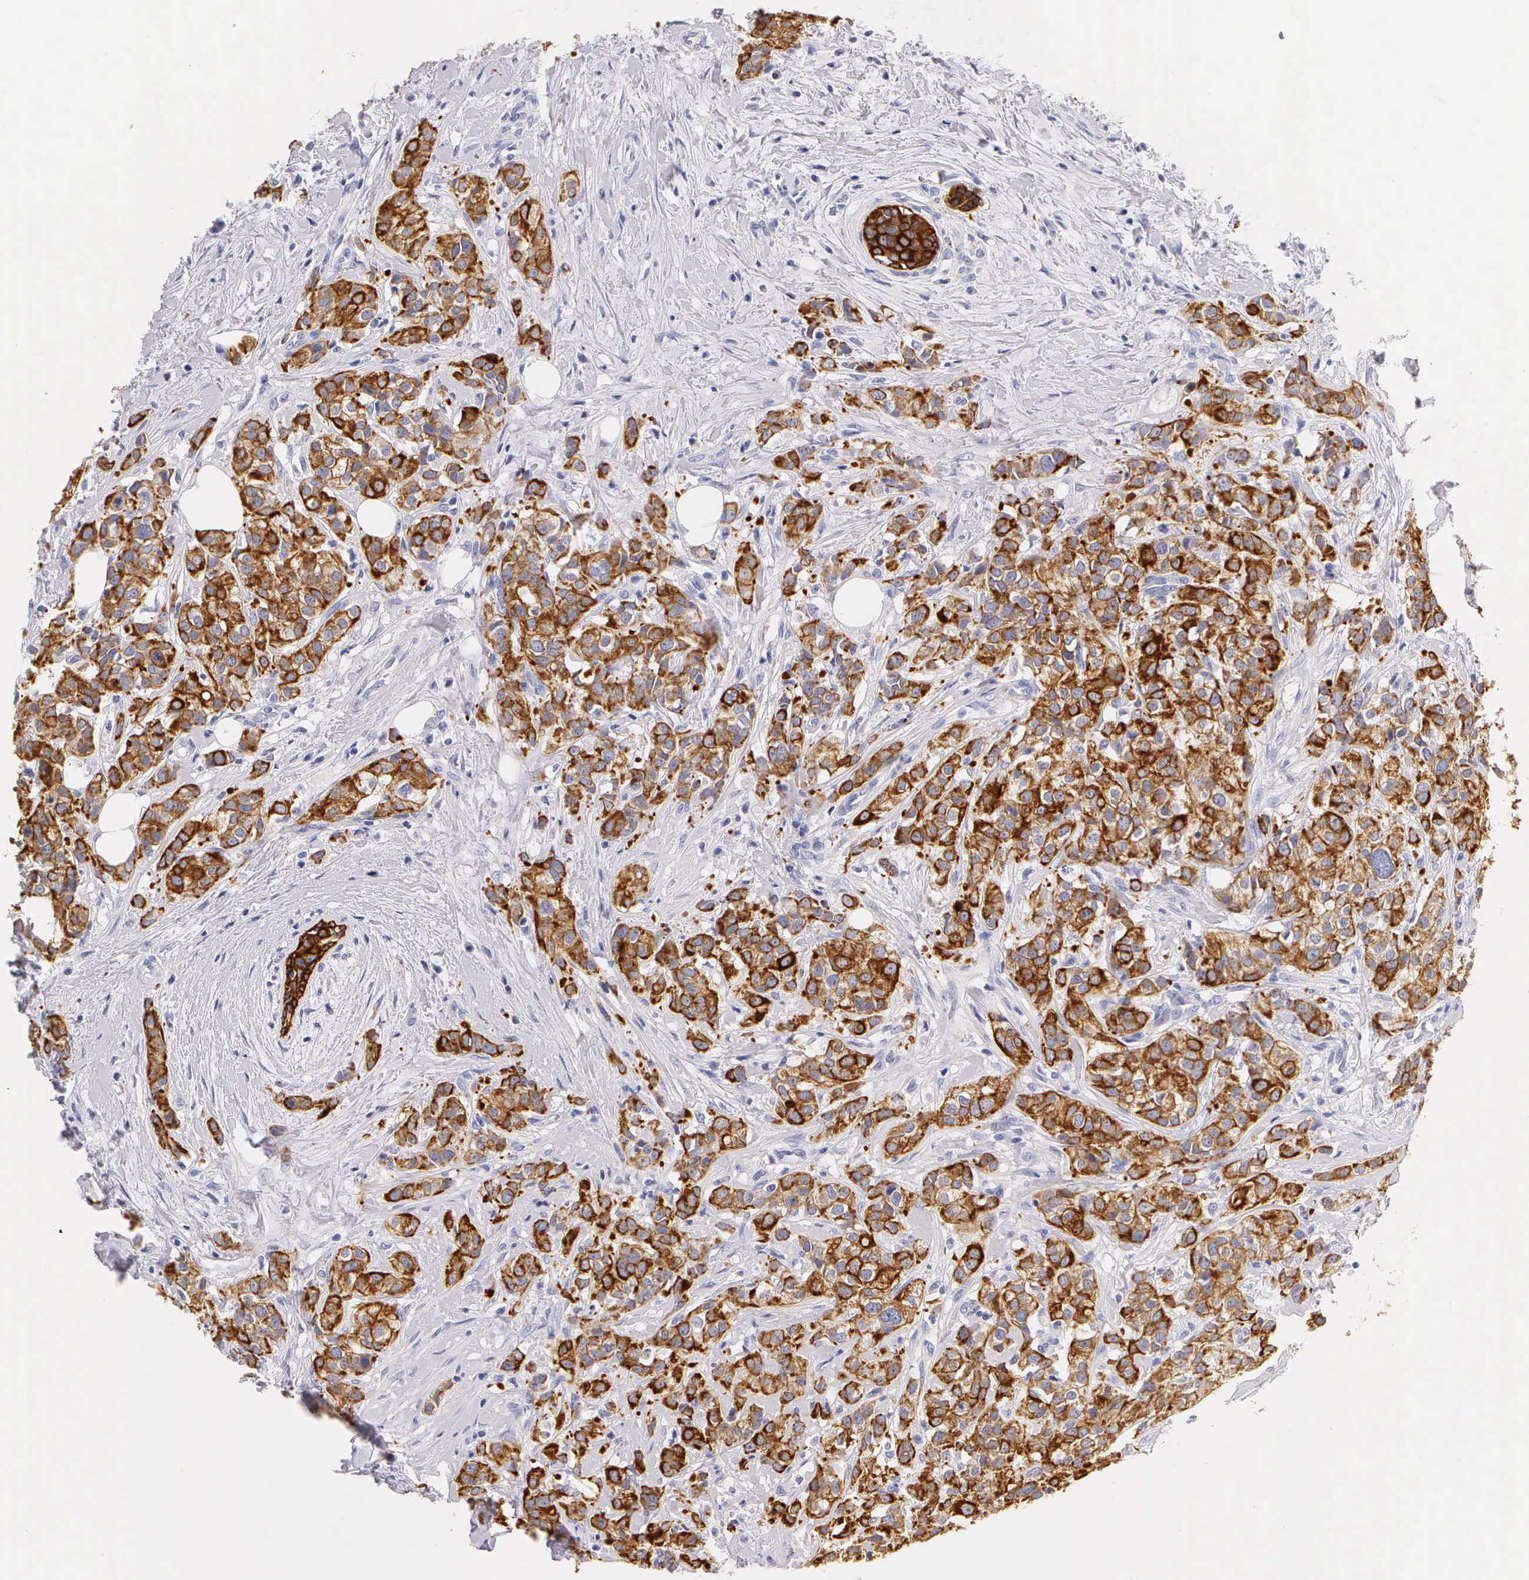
{"staining": {"intensity": "strong", "quantity": ">75%", "location": "cytoplasmic/membranous"}, "tissue": "breast cancer", "cell_type": "Tumor cells", "image_type": "cancer", "snomed": [{"axis": "morphology", "description": "Duct carcinoma"}, {"axis": "topography", "description": "Breast"}], "caption": "This is a photomicrograph of immunohistochemistry staining of breast cancer (invasive ductal carcinoma), which shows strong positivity in the cytoplasmic/membranous of tumor cells.", "gene": "KRT17", "patient": {"sex": "female", "age": 55}}